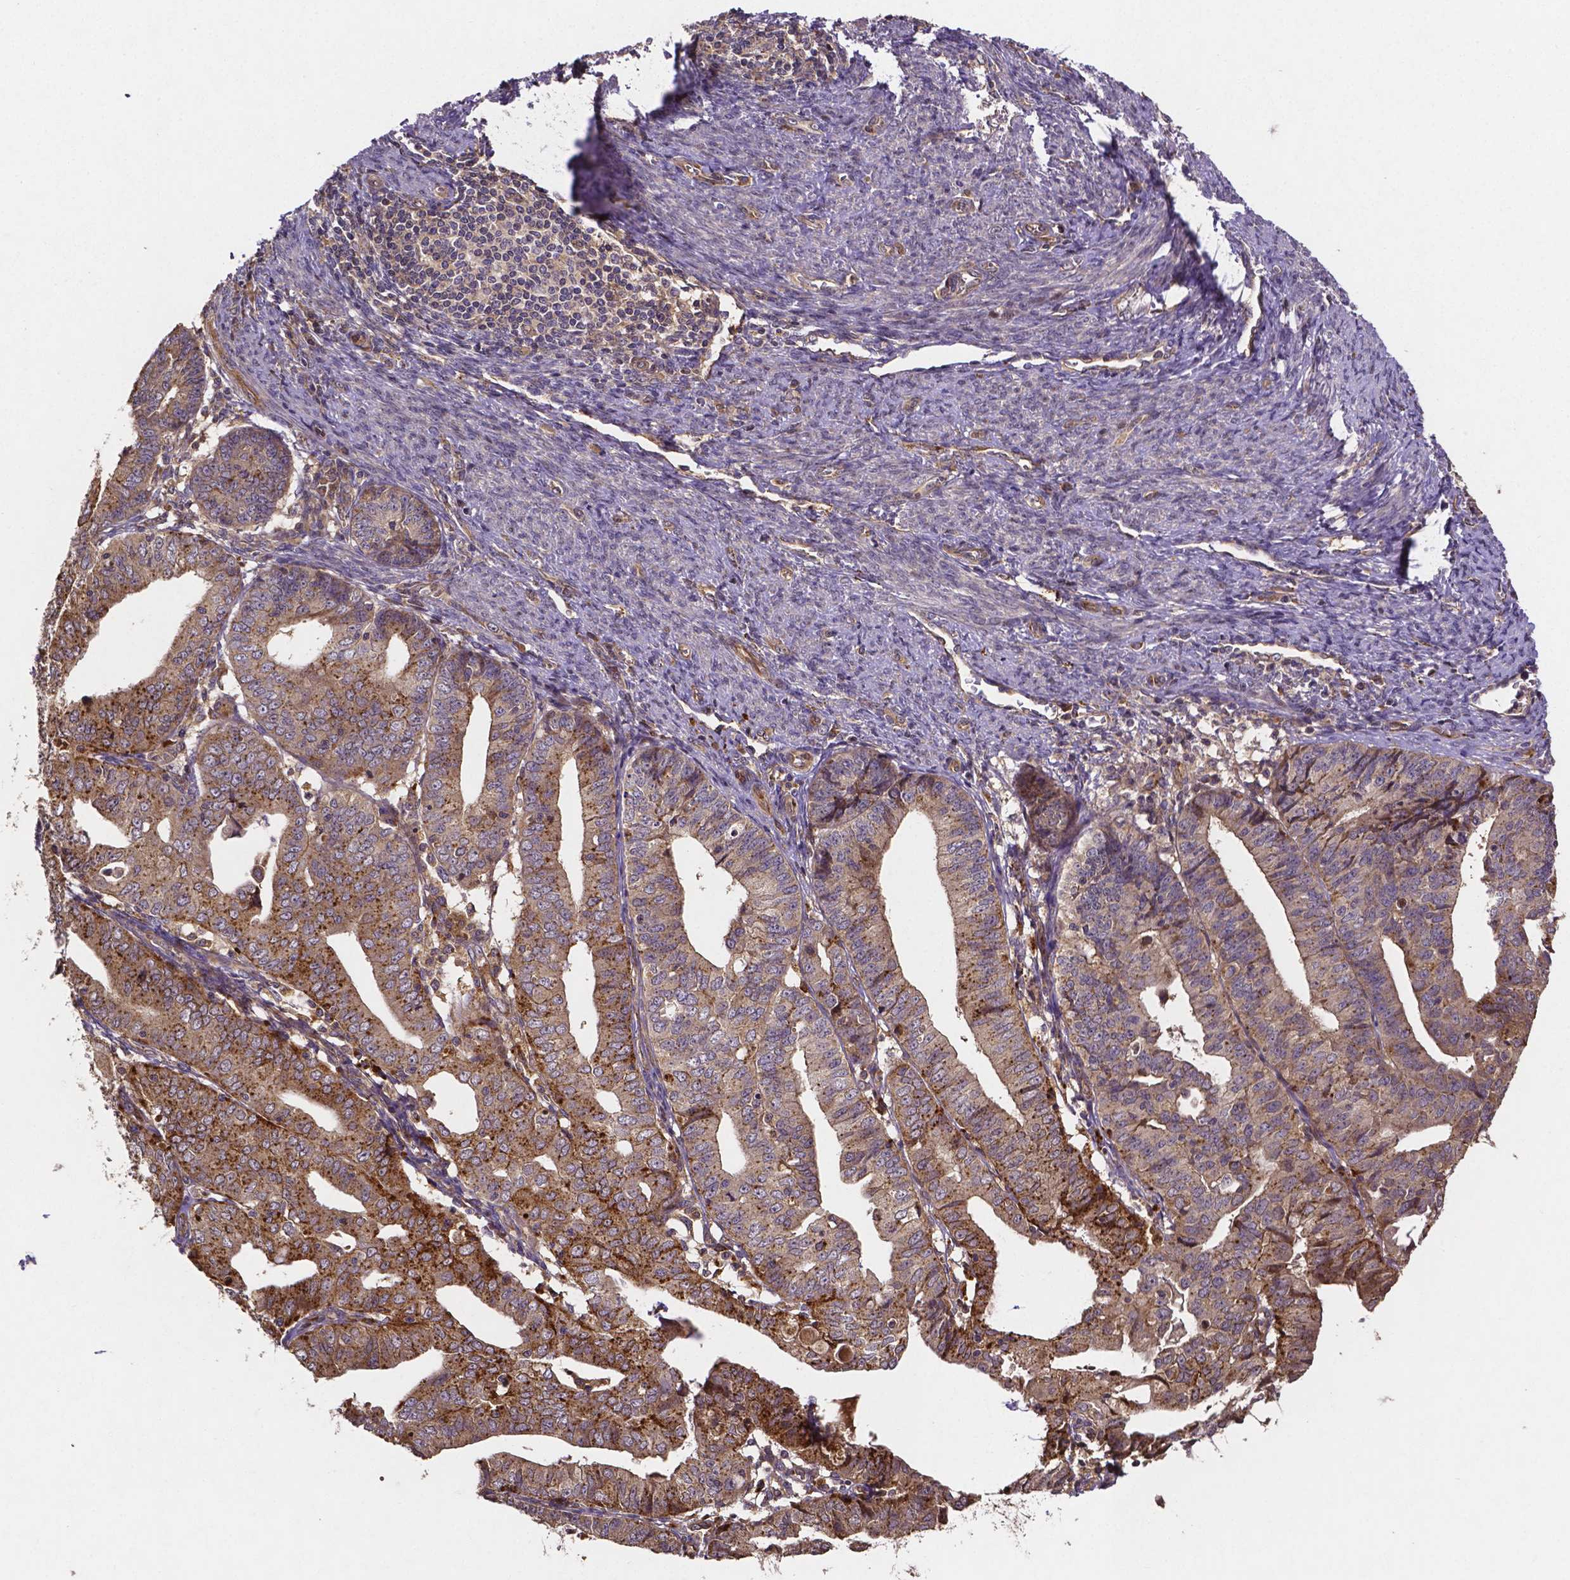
{"staining": {"intensity": "moderate", "quantity": ">75%", "location": "cytoplasmic/membranous"}, "tissue": "endometrial cancer", "cell_type": "Tumor cells", "image_type": "cancer", "snomed": [{"axis": "morphology", "description": "Adenocarcinoma, NOS"}, {"axis": "topography", "description": "Endometrium"}], "caption": "Endometrial cancer stained for a protein reveals moderate cytoplasmic/membranous positivity in tumor cells.", "gene": "RNF123", "patient": {"sex": "female", "age": 56}}